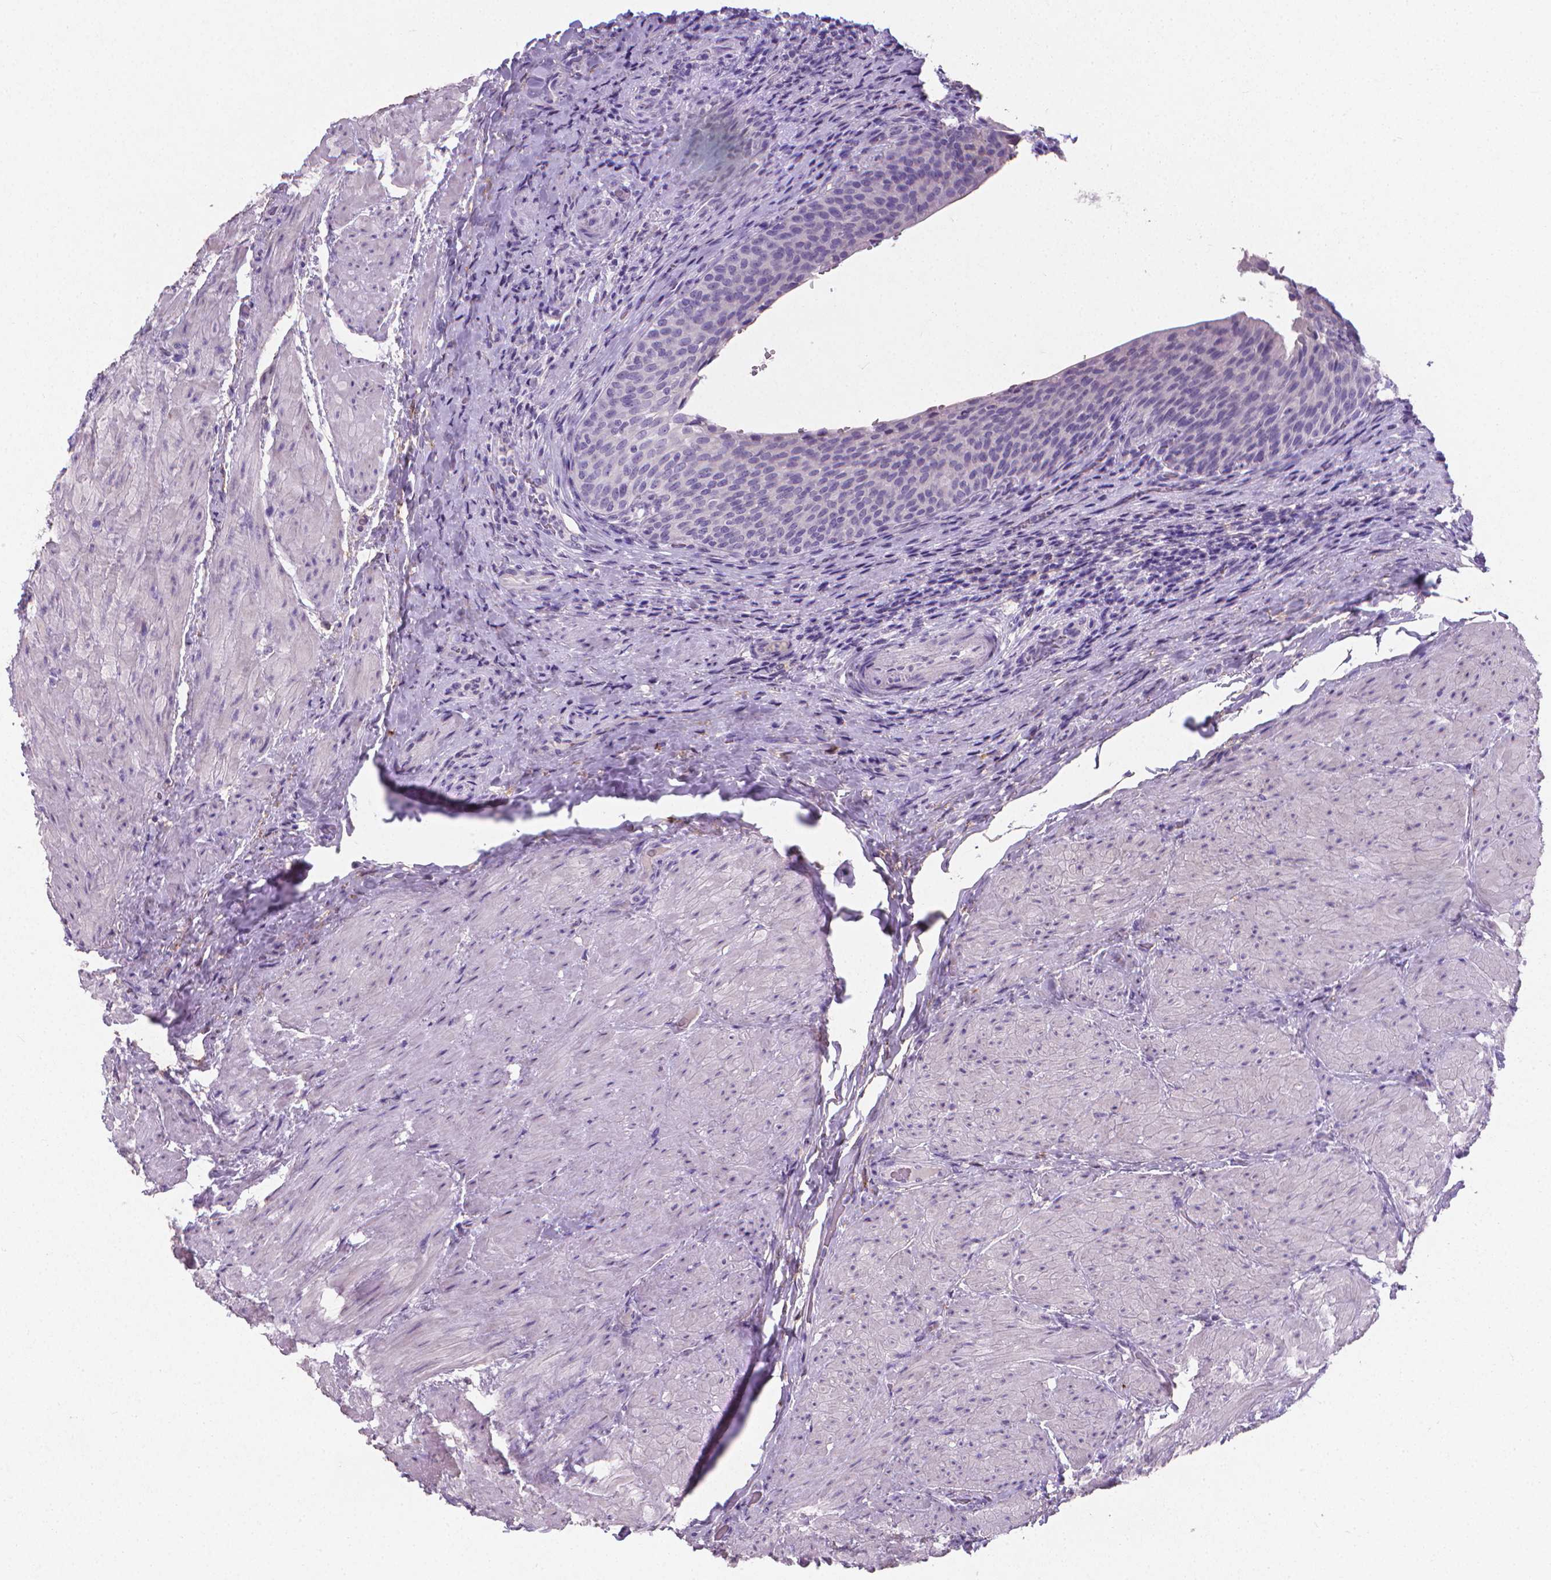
{"staining": {"intensity": "negative", "quantity": "none", "location": "none"}, "tissue": "urinary bladder", "cell_type": "Urothelial cells", "image_type": "normal", "snomed": [{"axis": "morphology", "description": "Normal tissue, NOS"}, {"axis": "topography", "description": "Urinary bladder"}, {"axis": "topography", "description": "Peripheral nerve tissue"}], "caption": "Immunohistochemistry histopathology image of normal urinary bladder: urinary bladder stained with DAB (3,3'-diaminobenzidine) reveals no significant protein positivity in urothelial cells. Brightfield microscopy of IHC stained with DAB (brown) and hematoxylin (blue), captured at high magnification.", "gene": "XPNPEP2", "patient": {"sex": "male", "age": 66}}